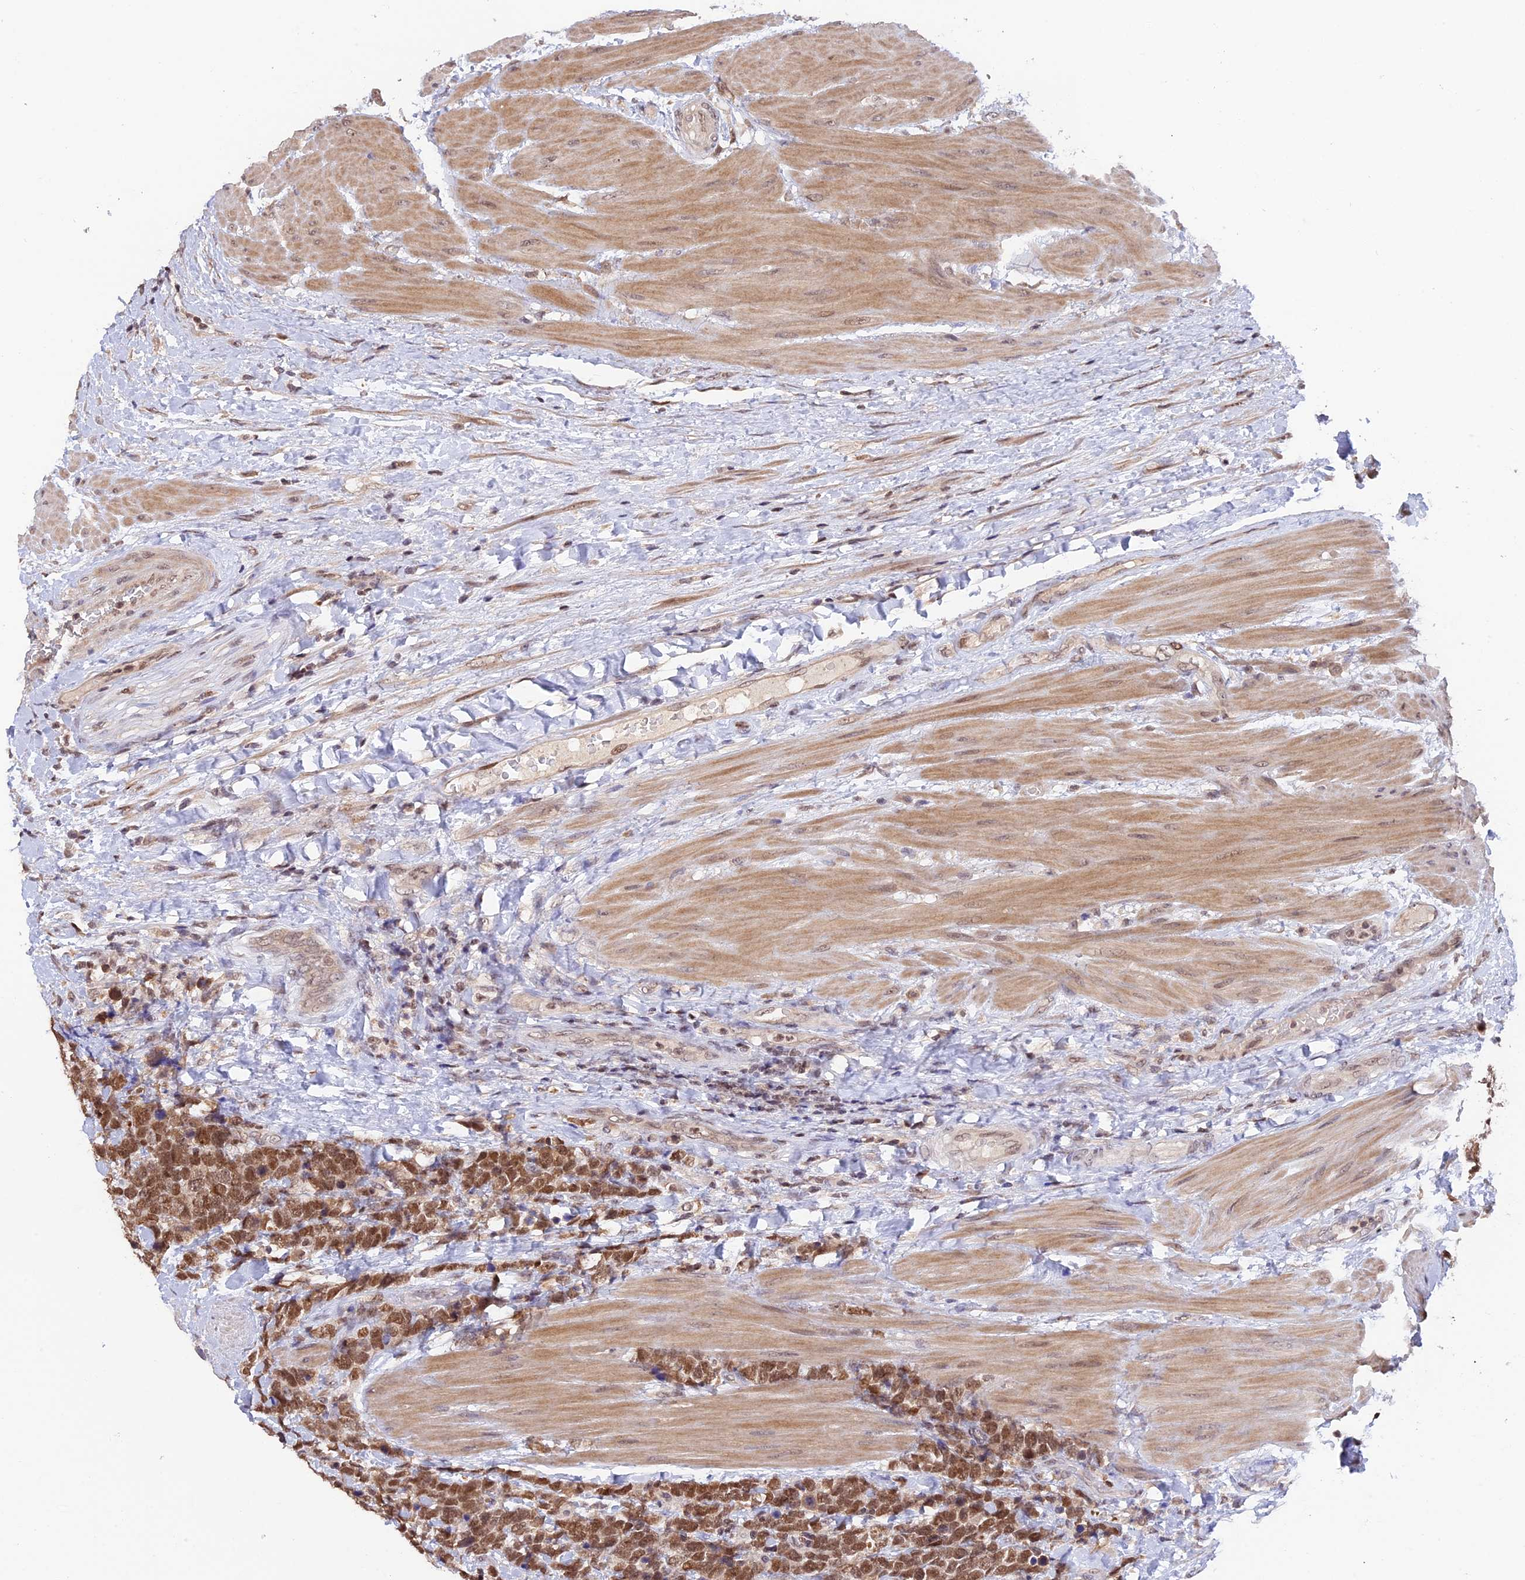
{"staining": {"intensity": "moderate", "quantity": ">75%", "location": "nuclear"}, "tissue": "urothelial cancer", "cell_type": "Tumor cells", "image_type": "cancer", "snomed": [{"axis": "morphology", "description": "Urothelial carcinoma, High grade"}, {"axis": "topography", "description": "Urinary bladder"}], "caption": "High-grade urothelial carcinoma stained for a protein (brown) exhibits moderate nuclear positive staining in about >75% of tumor cells.", "gene": "RFC5", "patient": {"sex": "female", "age": 82}}